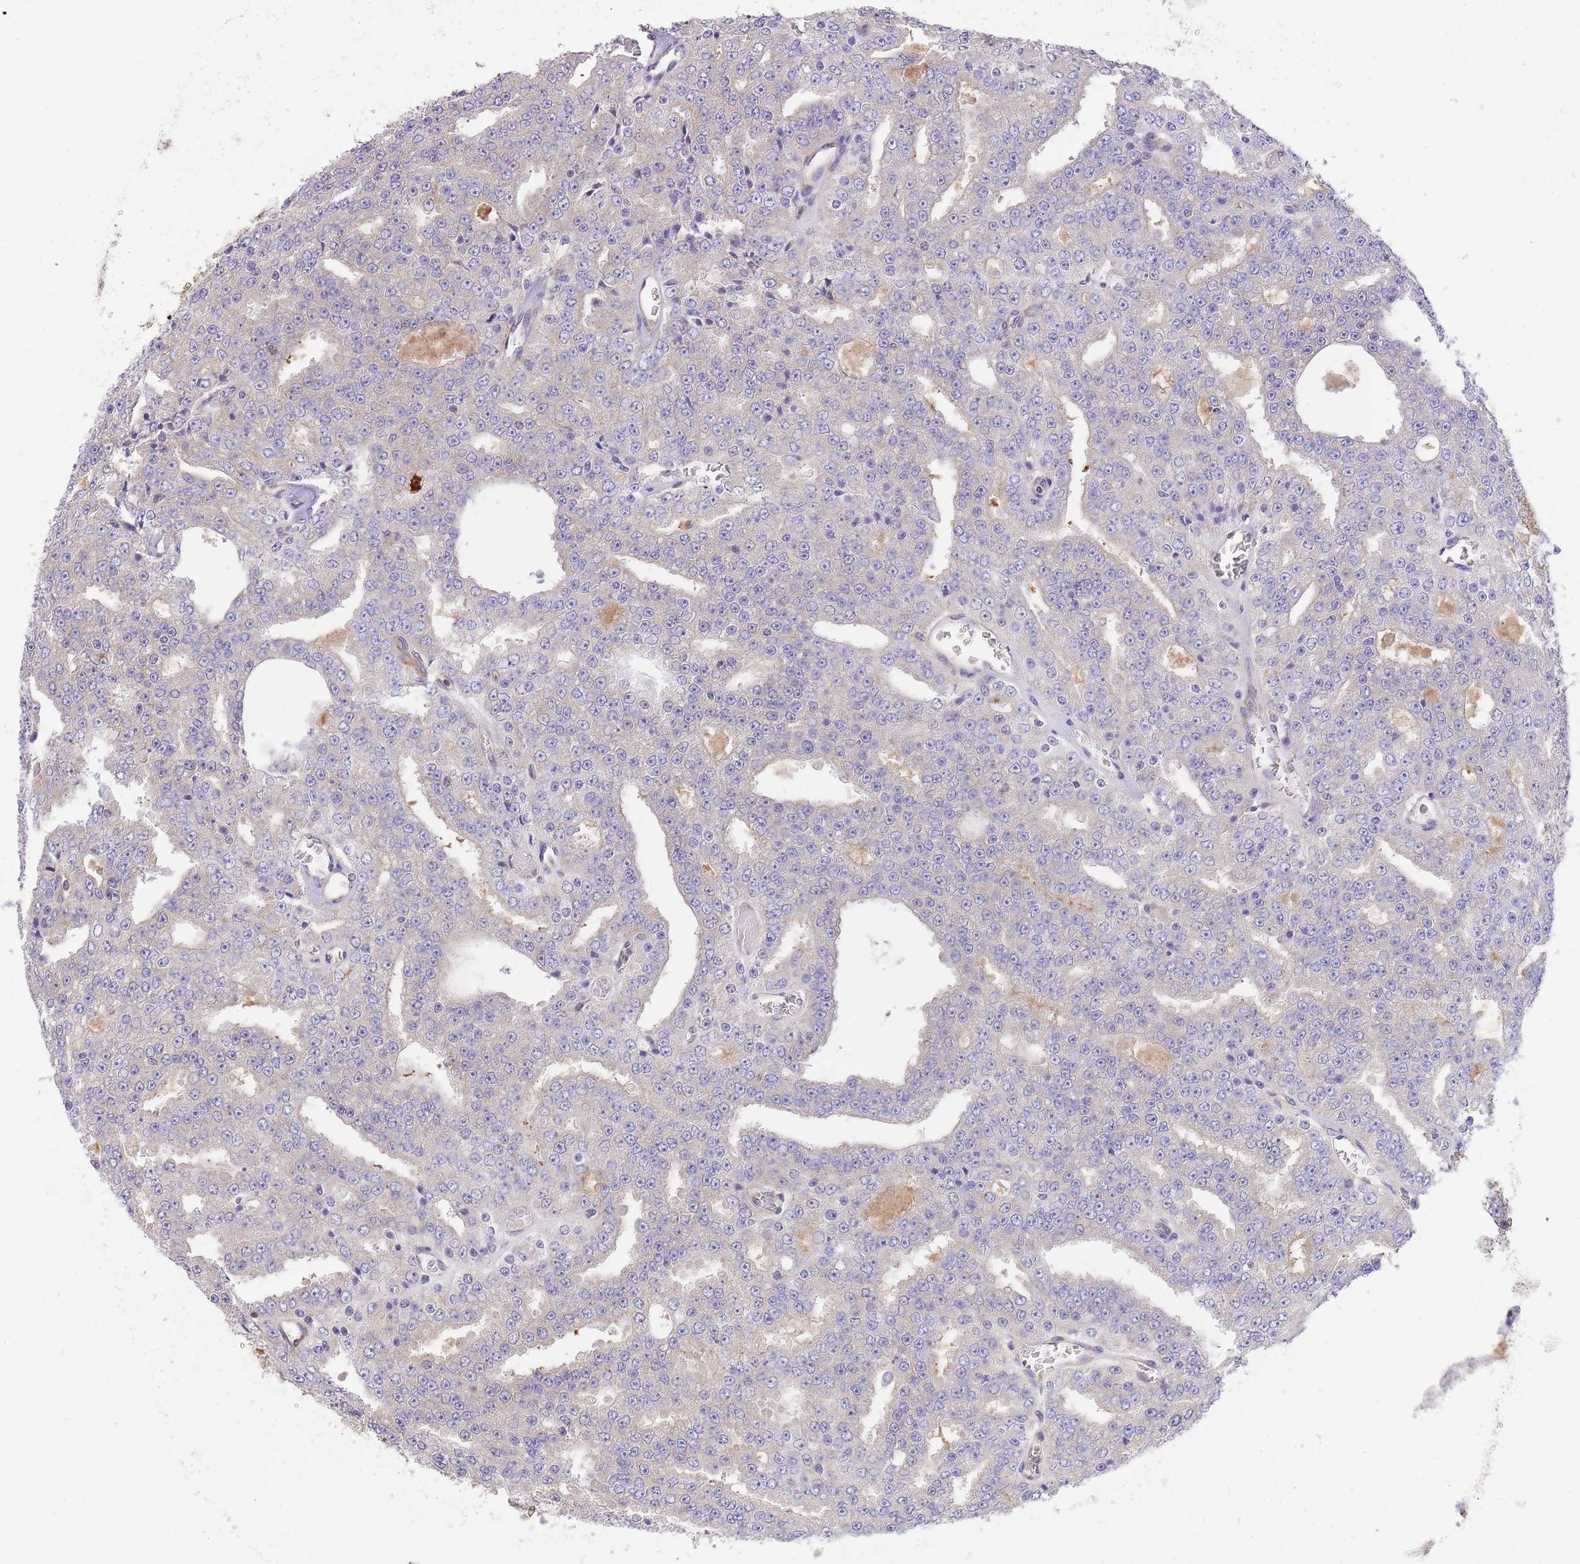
{"staining": {"intensity": "weak", "quantity": "<25%", "location": "cytoplasmic/membranous"}, "tissue": "prostate cancer", "cell_type": "Tumor cells", "image_type": "cancer", "snomed": [{"axis": "morphology", "description": "Adenocarcinoma, High grade"}, {"axis": "topography", "description": "Prostate"}], "caption": "DAB immunohistochemical staining of human prostate cancer displays no significant expression in tumor cells.", "gene": "GBP7", "patient": {"sex": "male", "age": 63}}